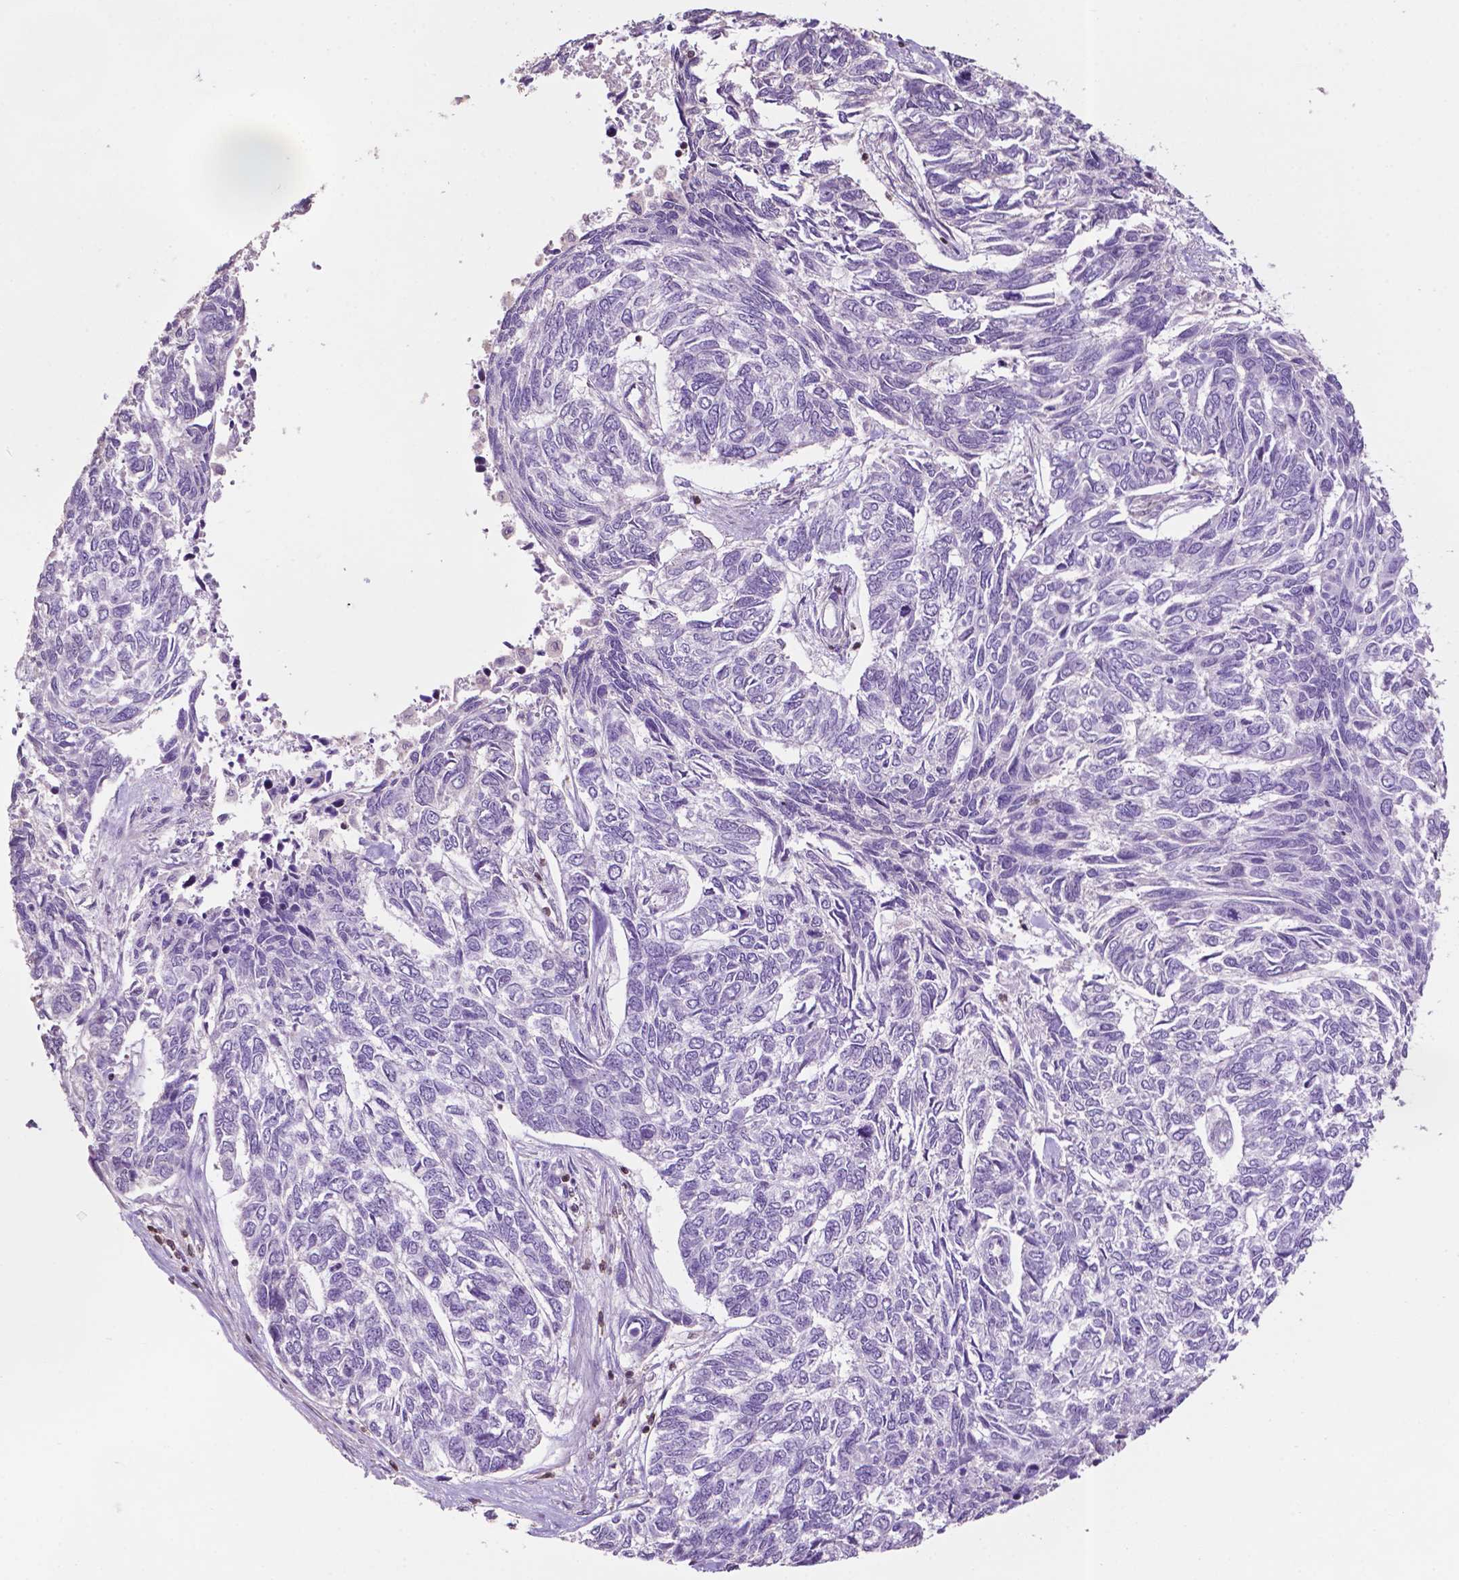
{"staining": {"intensity": "negative", "quantity": "none", "location": "none"}, "tissue": "skin cancer", "cell_type": "Tumor cells", "image_type": "cancer", "snomed": [{"axis": "morphology", "description": "Basal cell carcinoma"}, {"axis": "topography", "description": "Skin"}], "caption": "Skin cancer (basal cell carcinoma) stained for a protein using immunohistochemistry (IHC) demonstrates no staining tumor cells.", "gene": "TBC1D10C", "patient": {"sex": "female", "age": 65}}